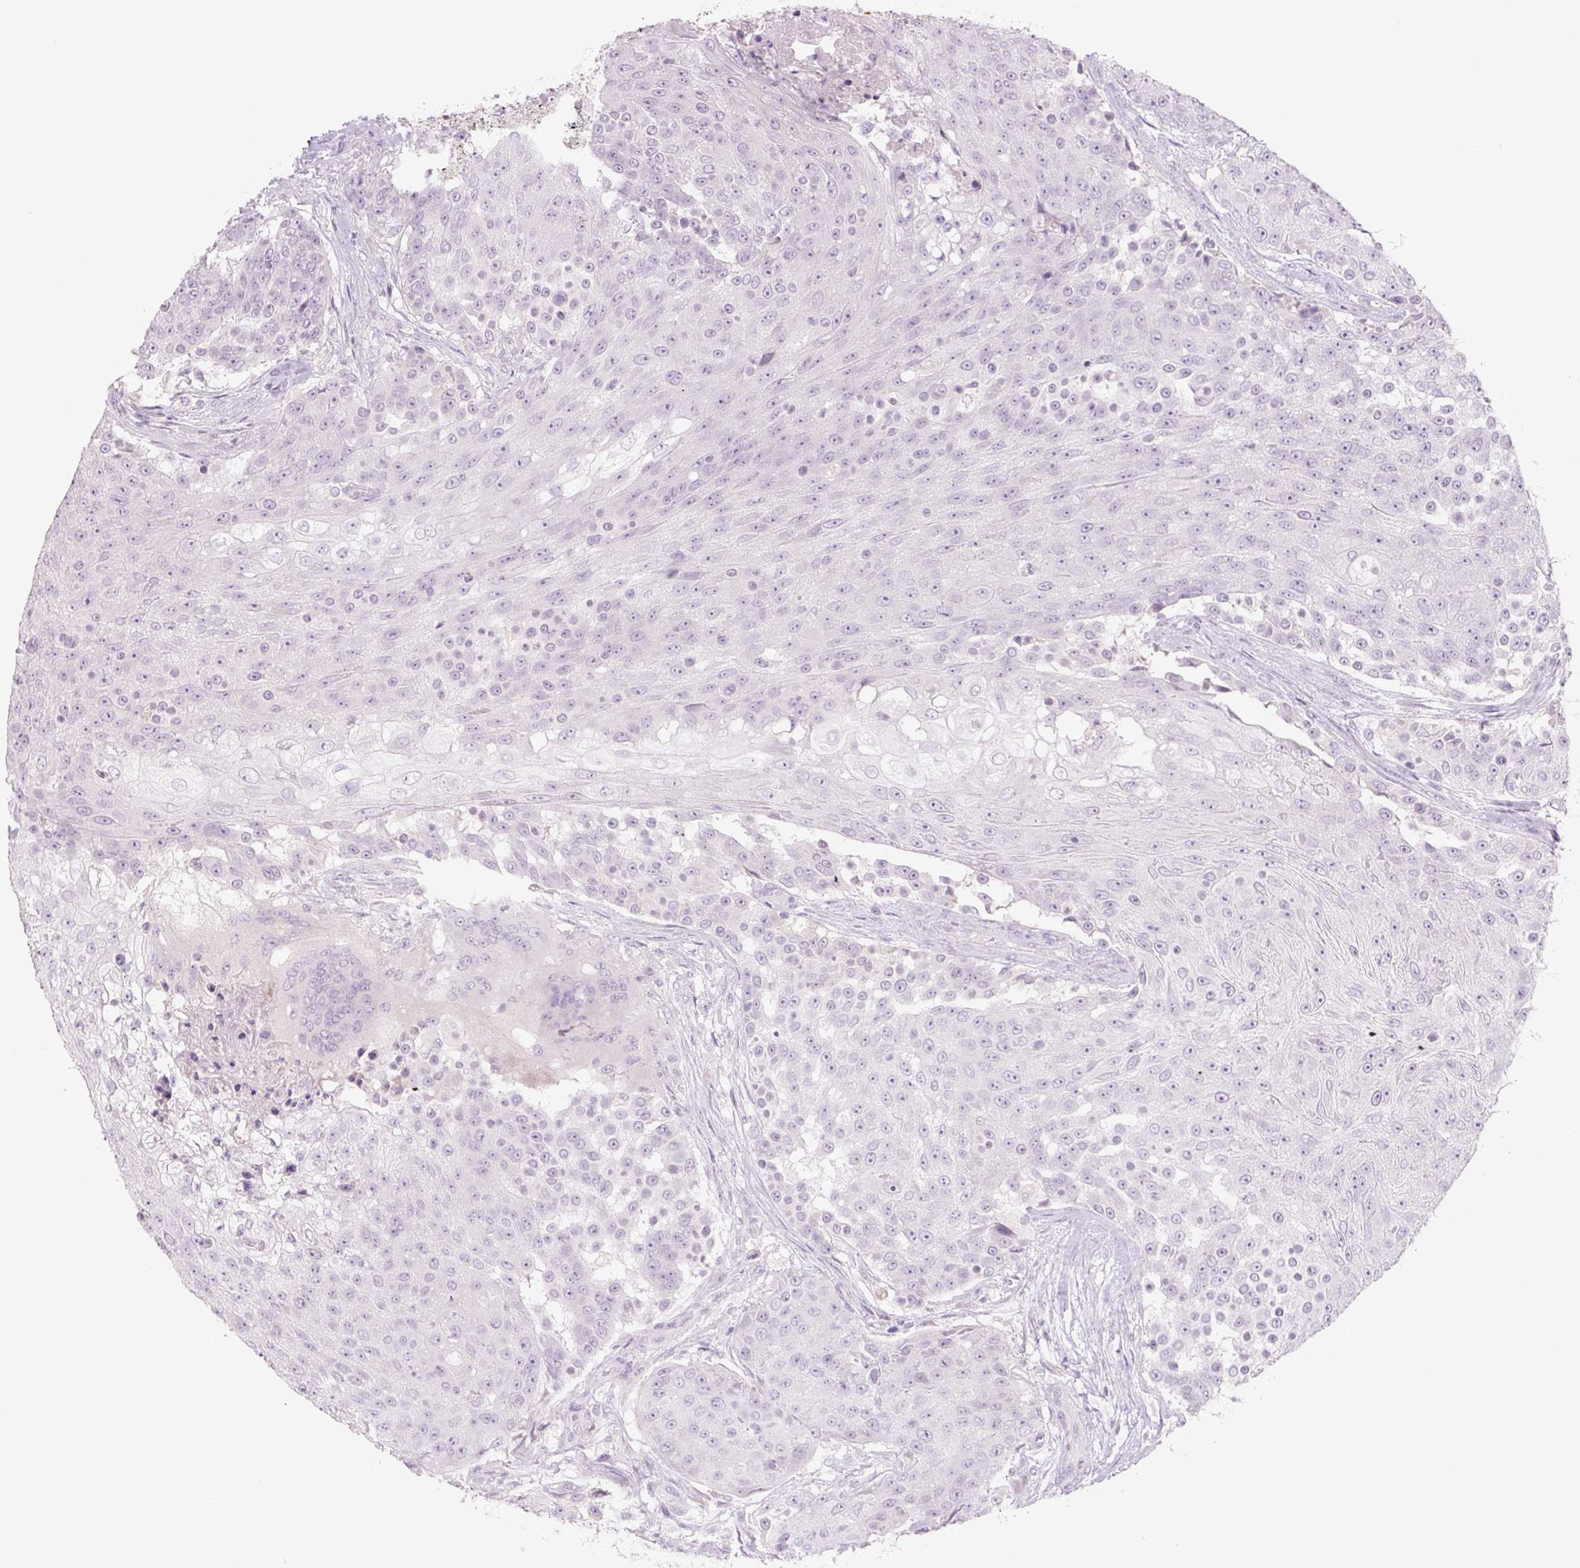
{"staining": {"intensity": "negative", "quantity": "none", "location": "none"}, "tissue": "urothelial cancer", "cell_type": "Tumor cells", "image_type": "cancer", "snomed": [{"axis": "morphology", "description": "Urothelial carcinoma, High grade"}, {"axis": "topography", "description": "Urinary bladder"}], "caption": "Tumor cells are negative for protein expression in human high-grade urothelial carcinoma.", "gene": "TMEM100", "patient": {"sex": "female", "age": 63}}